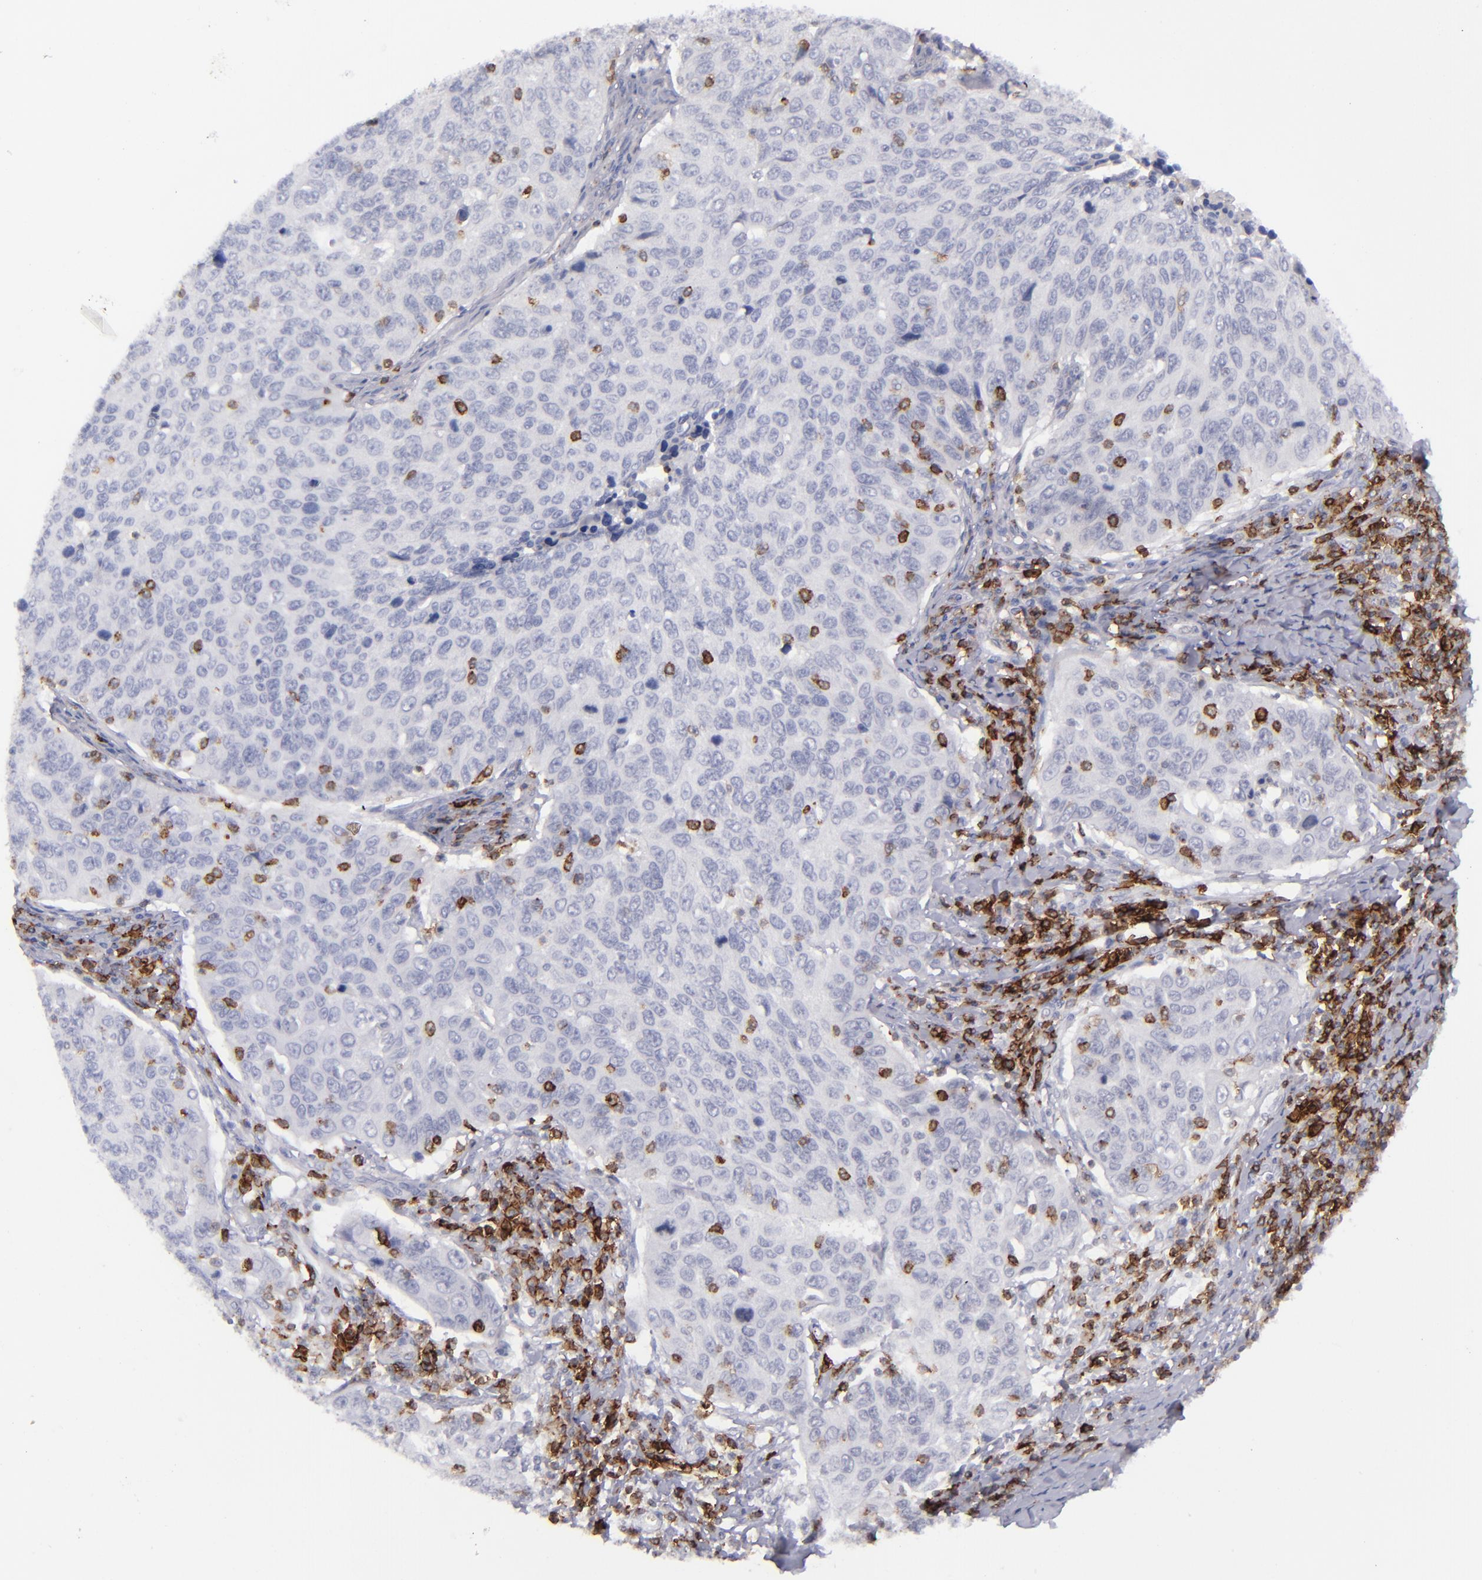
{"staining": {"intensity": "negative", "quantity": "none", "location": "none"}, "tissue": "cervical cancer", "cell_type": "Tumor cells", "image_type": "cancer", "snomed": [{"axis": "morphology", "description": "Squamous cell carcinoma, NOS"}, {"axis": "topography", "description": "Cervix"}], "caption": "There is no significant staining in tumor cells of cervical cancer. The staining is performed using DAB brown chromogen with nuclei counter-stained in using hematoxylin.", "gene": "CD27", "patient": {"sex": "female", "age": 53}}